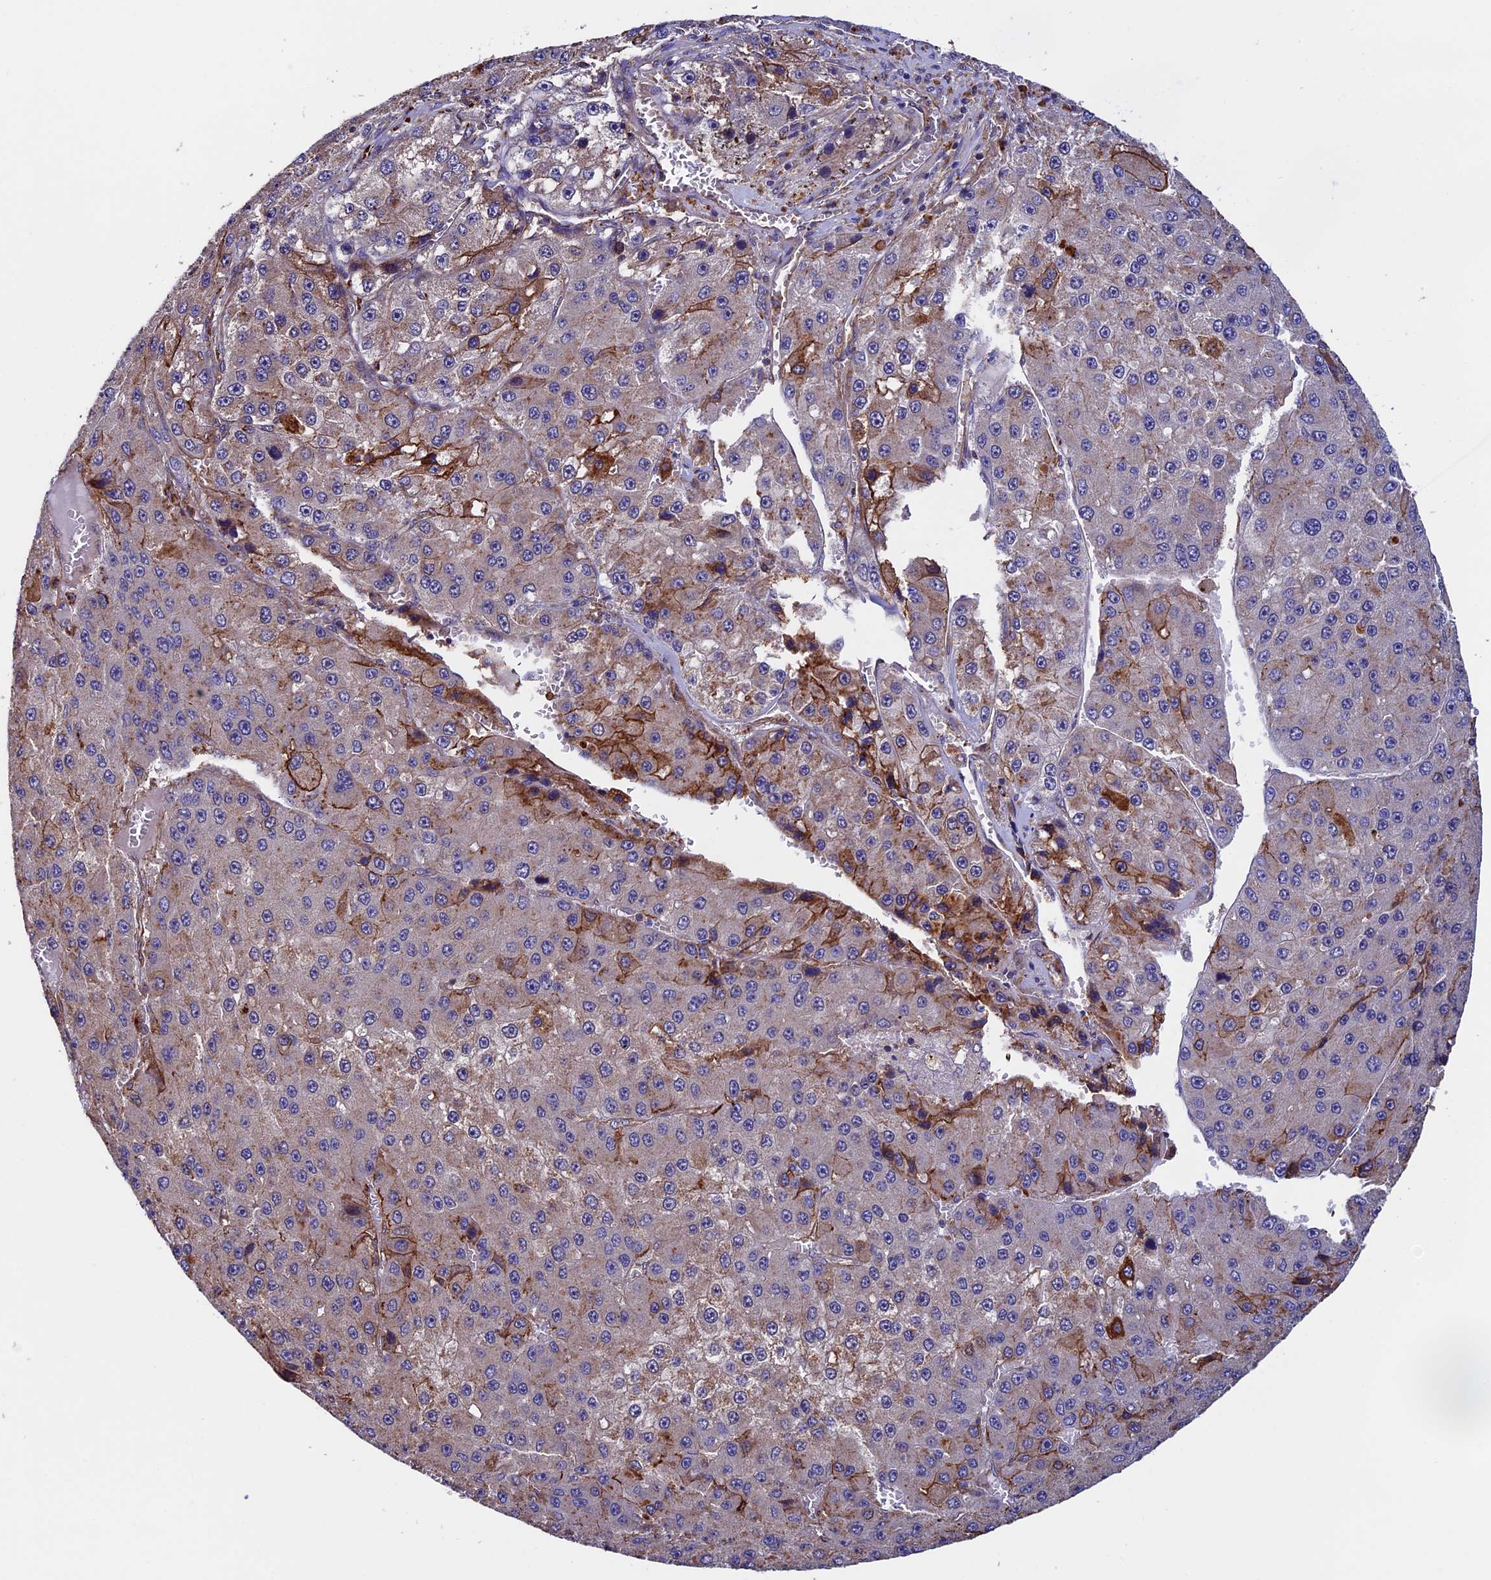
{"staining": {"intensity": "moderate", "quantity": "<25%", "location": "cytoplasmic/membranous"}, "tissue": "liver cancer", "cell_type": "Tumor cells", "image_type": "cancer", "snomed": [{"axis": "morphology", "description": "Carcinoma, Hepatocellular, NOS"}, {"axis": "topography", "description": "Liver"}], "caption": "There is low levels of moderate cytoplasmic/membranous expression in tumor cells of hepatocellular carcinoma (liver), as demonstrated by immunohistochemical staining (brown color).", "gene": "SLC9A5", "patient": {"sex": "female", "age": 73}}